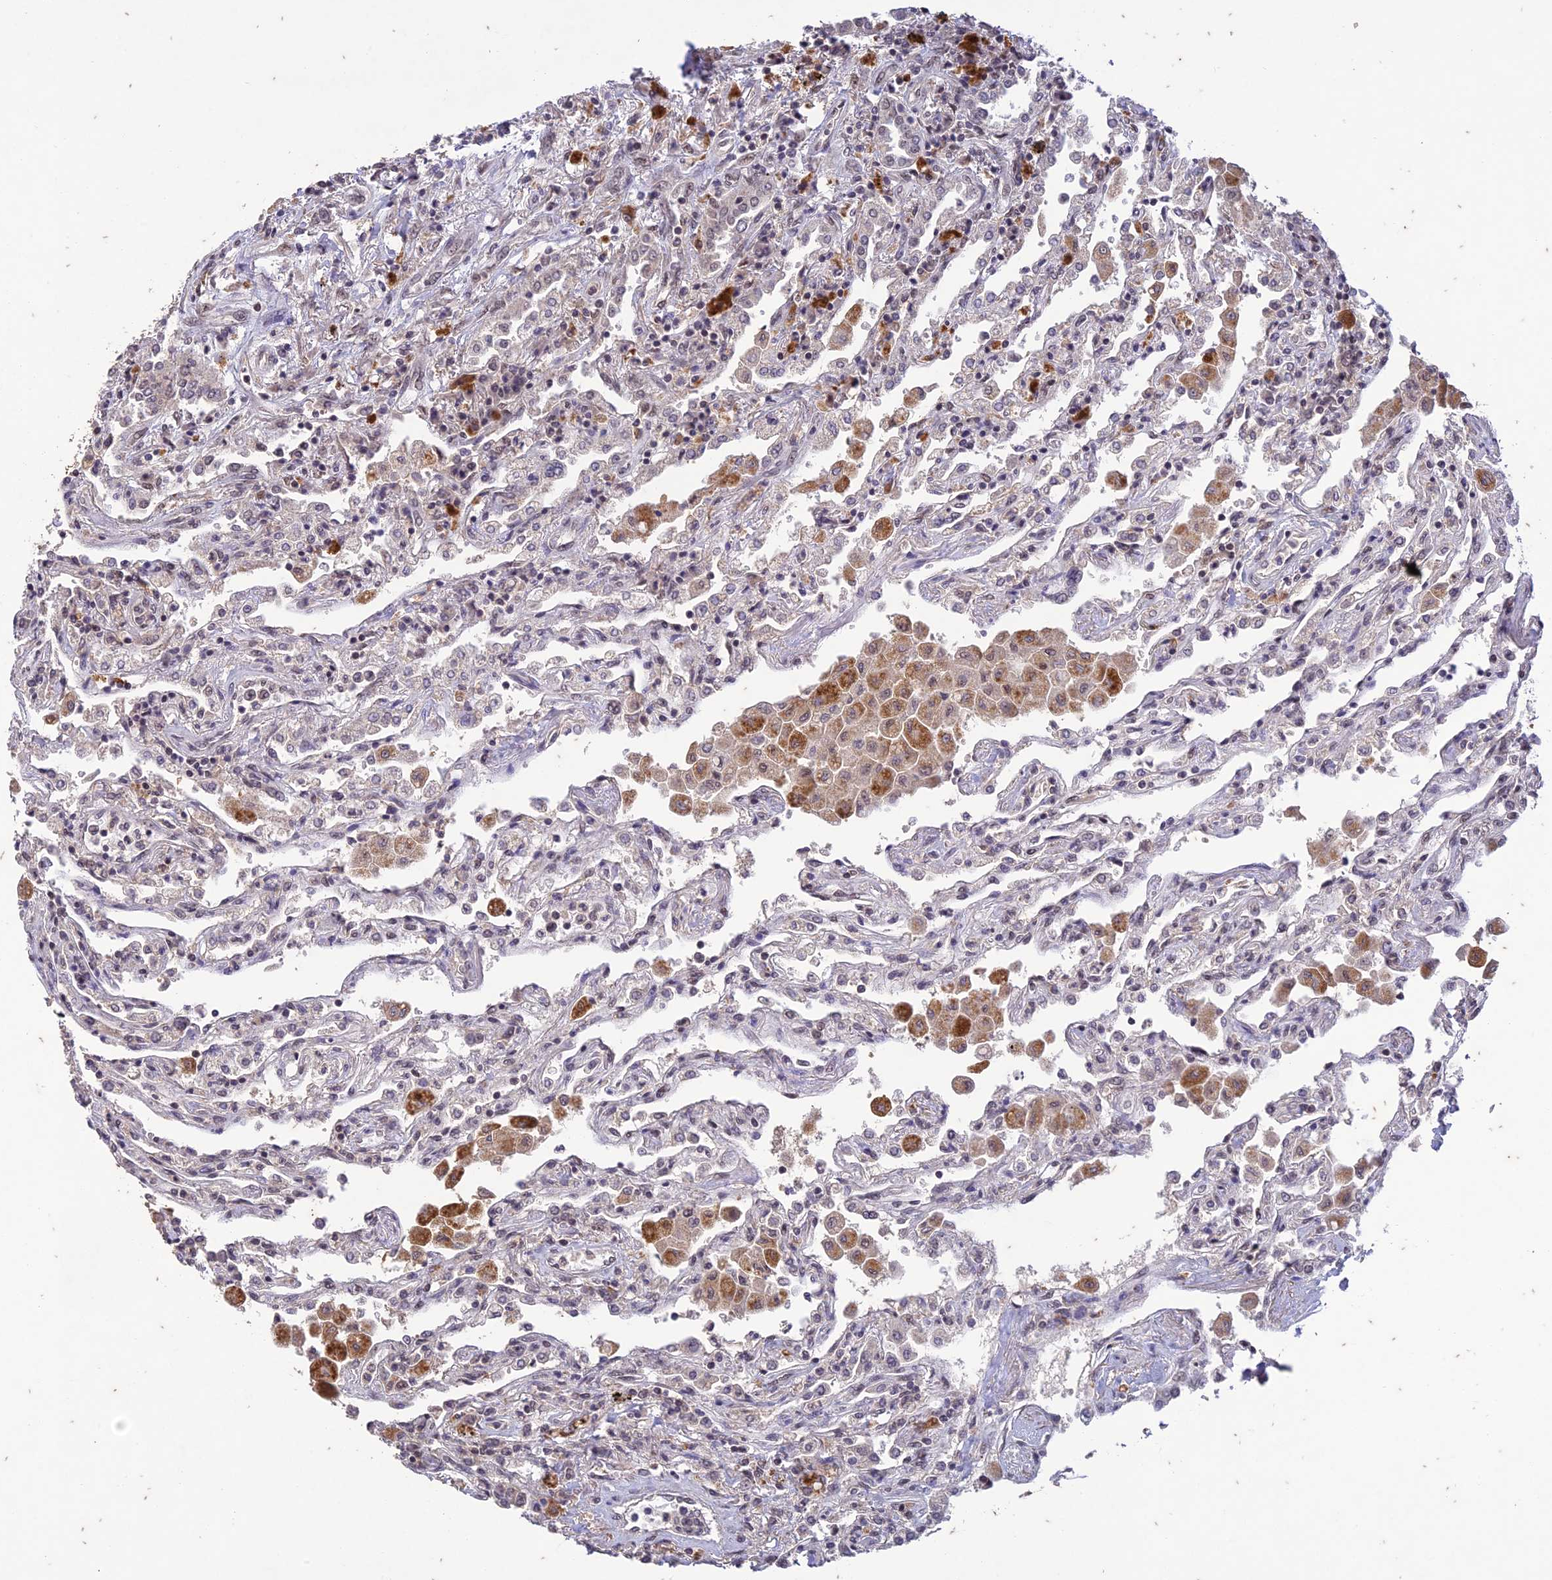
{"staining": {"intensity": "negative", "quantity": "none", "location": "none"}, "tissue": "lung", "cell_type": "Alveolar cells", "image_type": "normal", "snomed": [{"axis": "morphology", "description": "Normal tissue, NOS"}, {"axis": "topography", "description": "Bronchus"}, {"axis": "topography", "description": "Lung"}], "caption": "Benign lung was stained to show a protein in brown. There is no significant staining in alveolar cells. (DAB IHC with hematoxylin counter stain).", "gene": "POP4", "patient": {"sex": "female", "age": 49}}